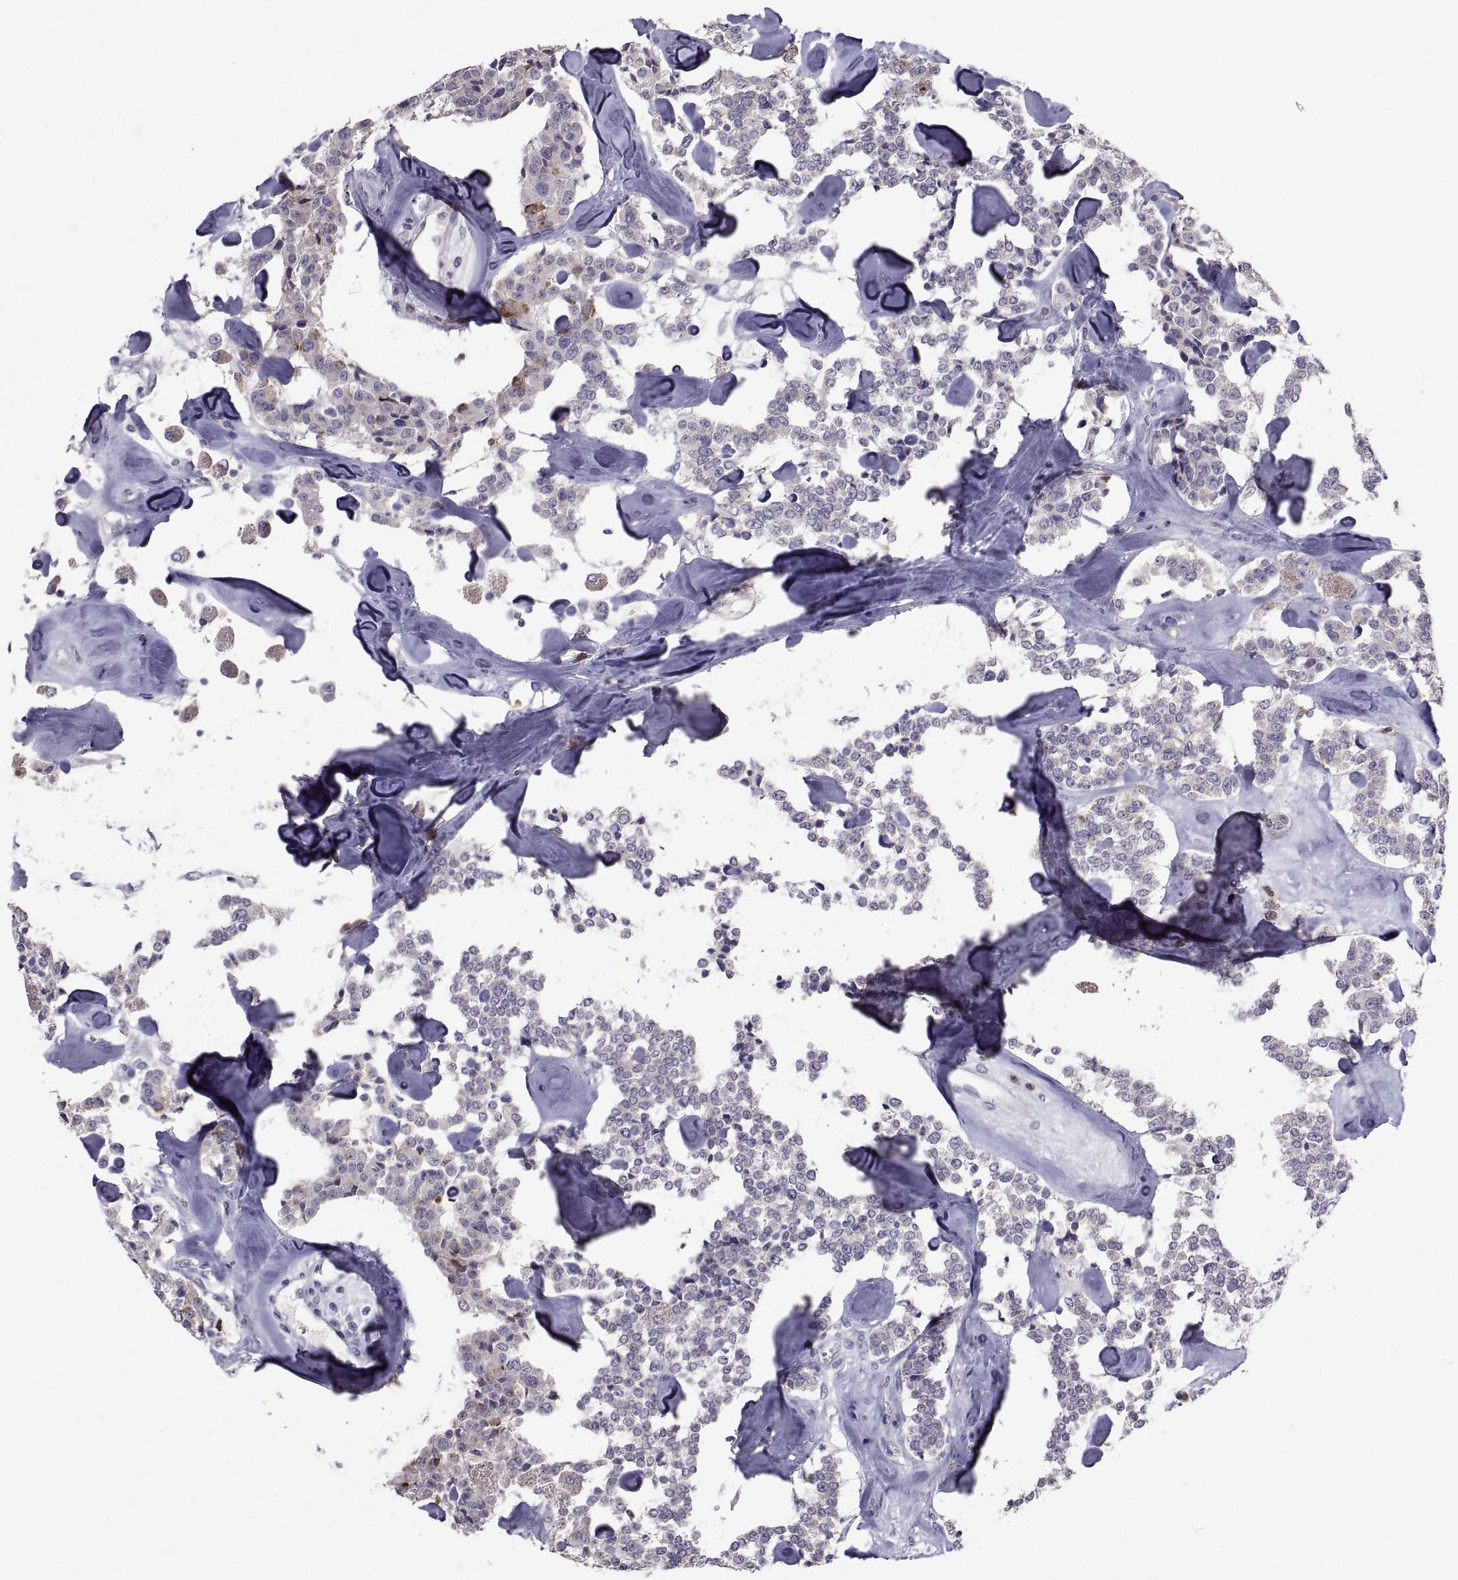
{"staining": {"intensity": "strong", "quantity": "<25%", "location": "cytoplasmic/membranous"}, "tissue": "carcinoid", "cell_type": "Tumor cells", "image_type": "cancer", "snomed": [{"axis": "morphology", "description": "Carcinoid, malignant, NOS"}, {"axis": "topography", "description": "Pancreas"}], "caption": "Immunohistochemistry (IHC) image of human malignant carcinoid stained for a protein (brown), which demonstrates medium levels of strong cytoplasmic/membranous staining in approximately <25% of tumor cells.", "gene": "NPTX2", "patient": {"sex": "male", "age": 41}}